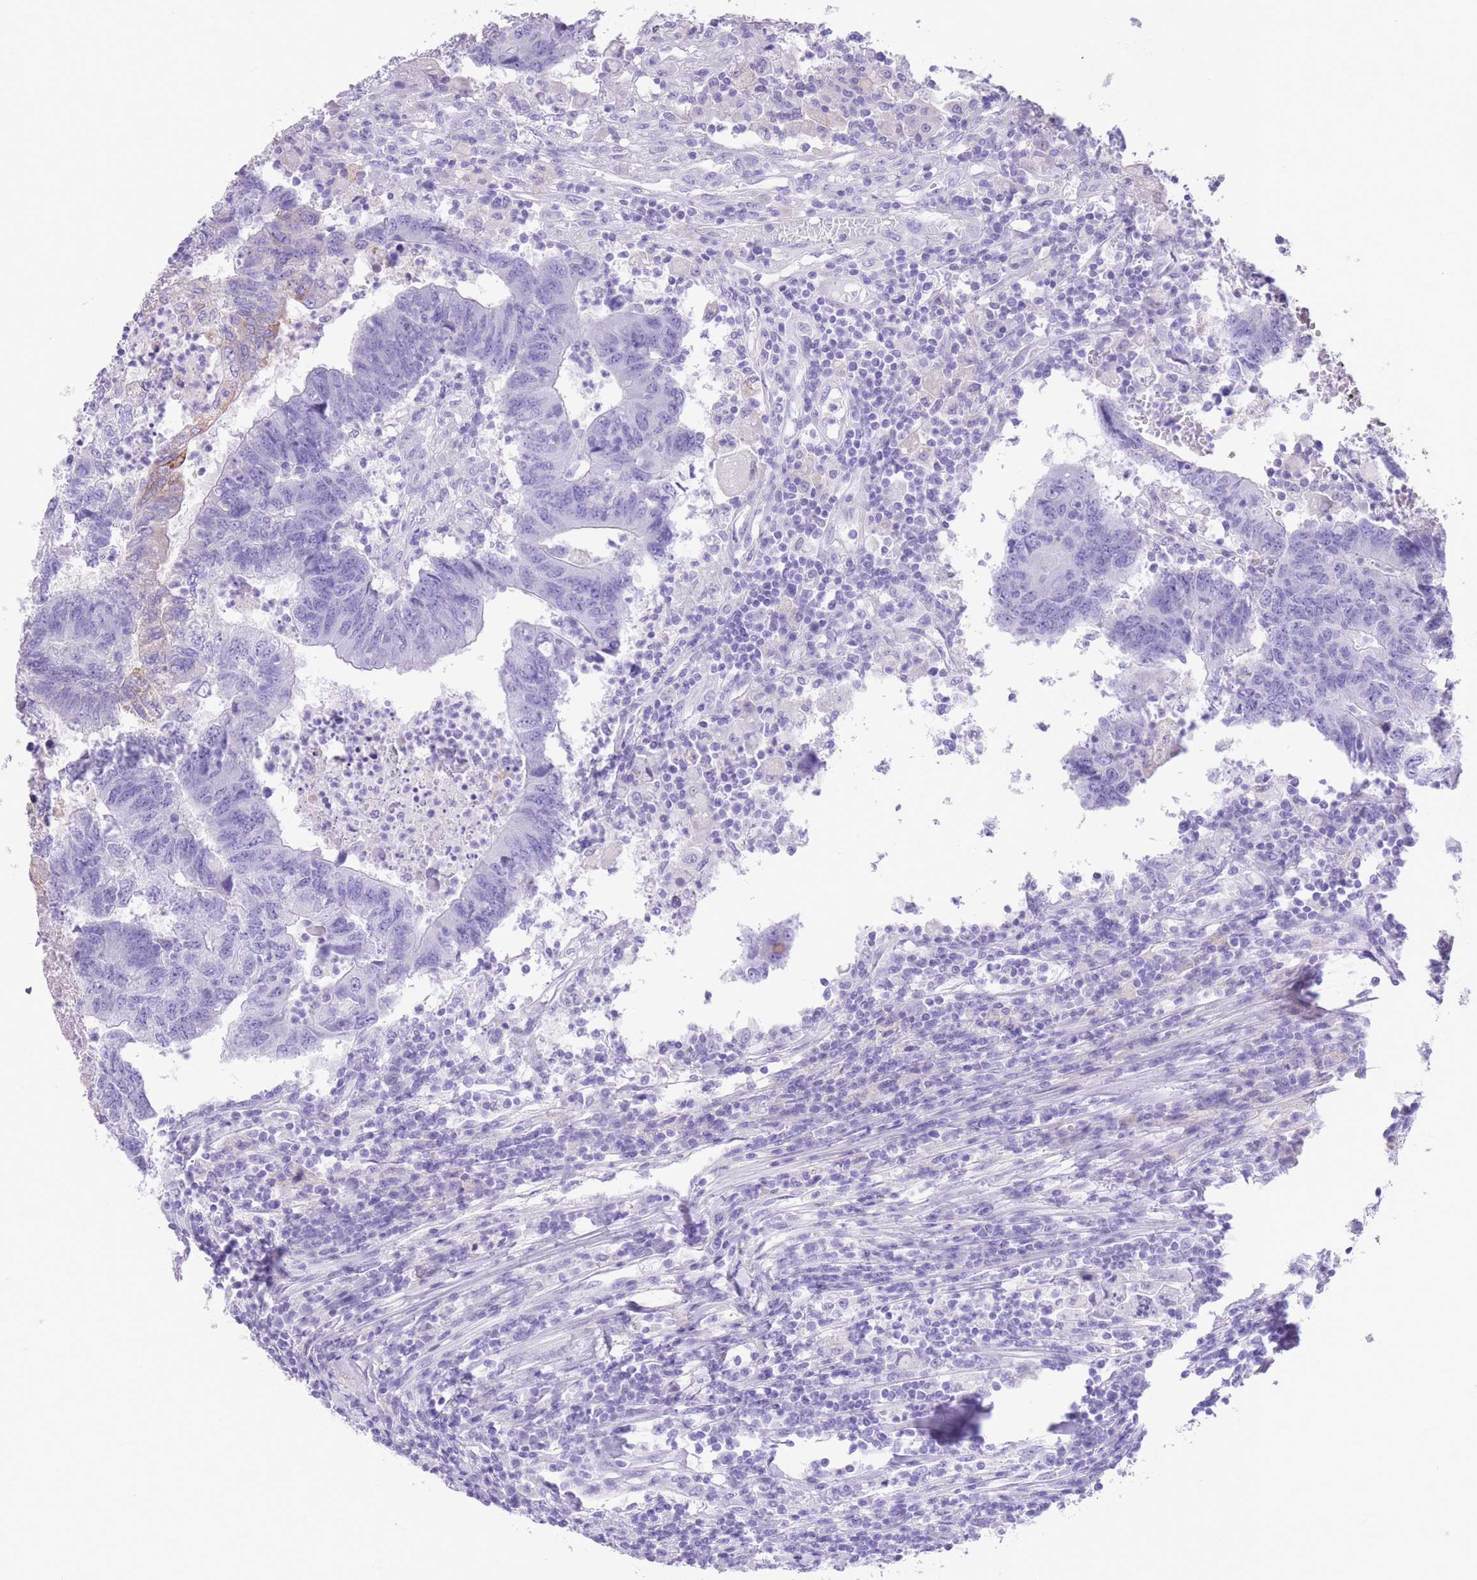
{"staining": {"intensity": "negative", "quantity": "none", "location": "none"}, "tissue": "colorectal cancer", "cell_type": "Tumor cells", "image_type": "cancer", "snomed": [{"axis": "morphology", "description": "Adenocarcinoma, NOS"}, {"axis": "topography", "description": "Colon"}], "caption": "The immunohistochemistry (IHC) photomicrograph has no significant positivity in tumor cells of colorectal cancer tissue.", "gene": "RAI2", "patient": {"sex": "female", "age": 48}}